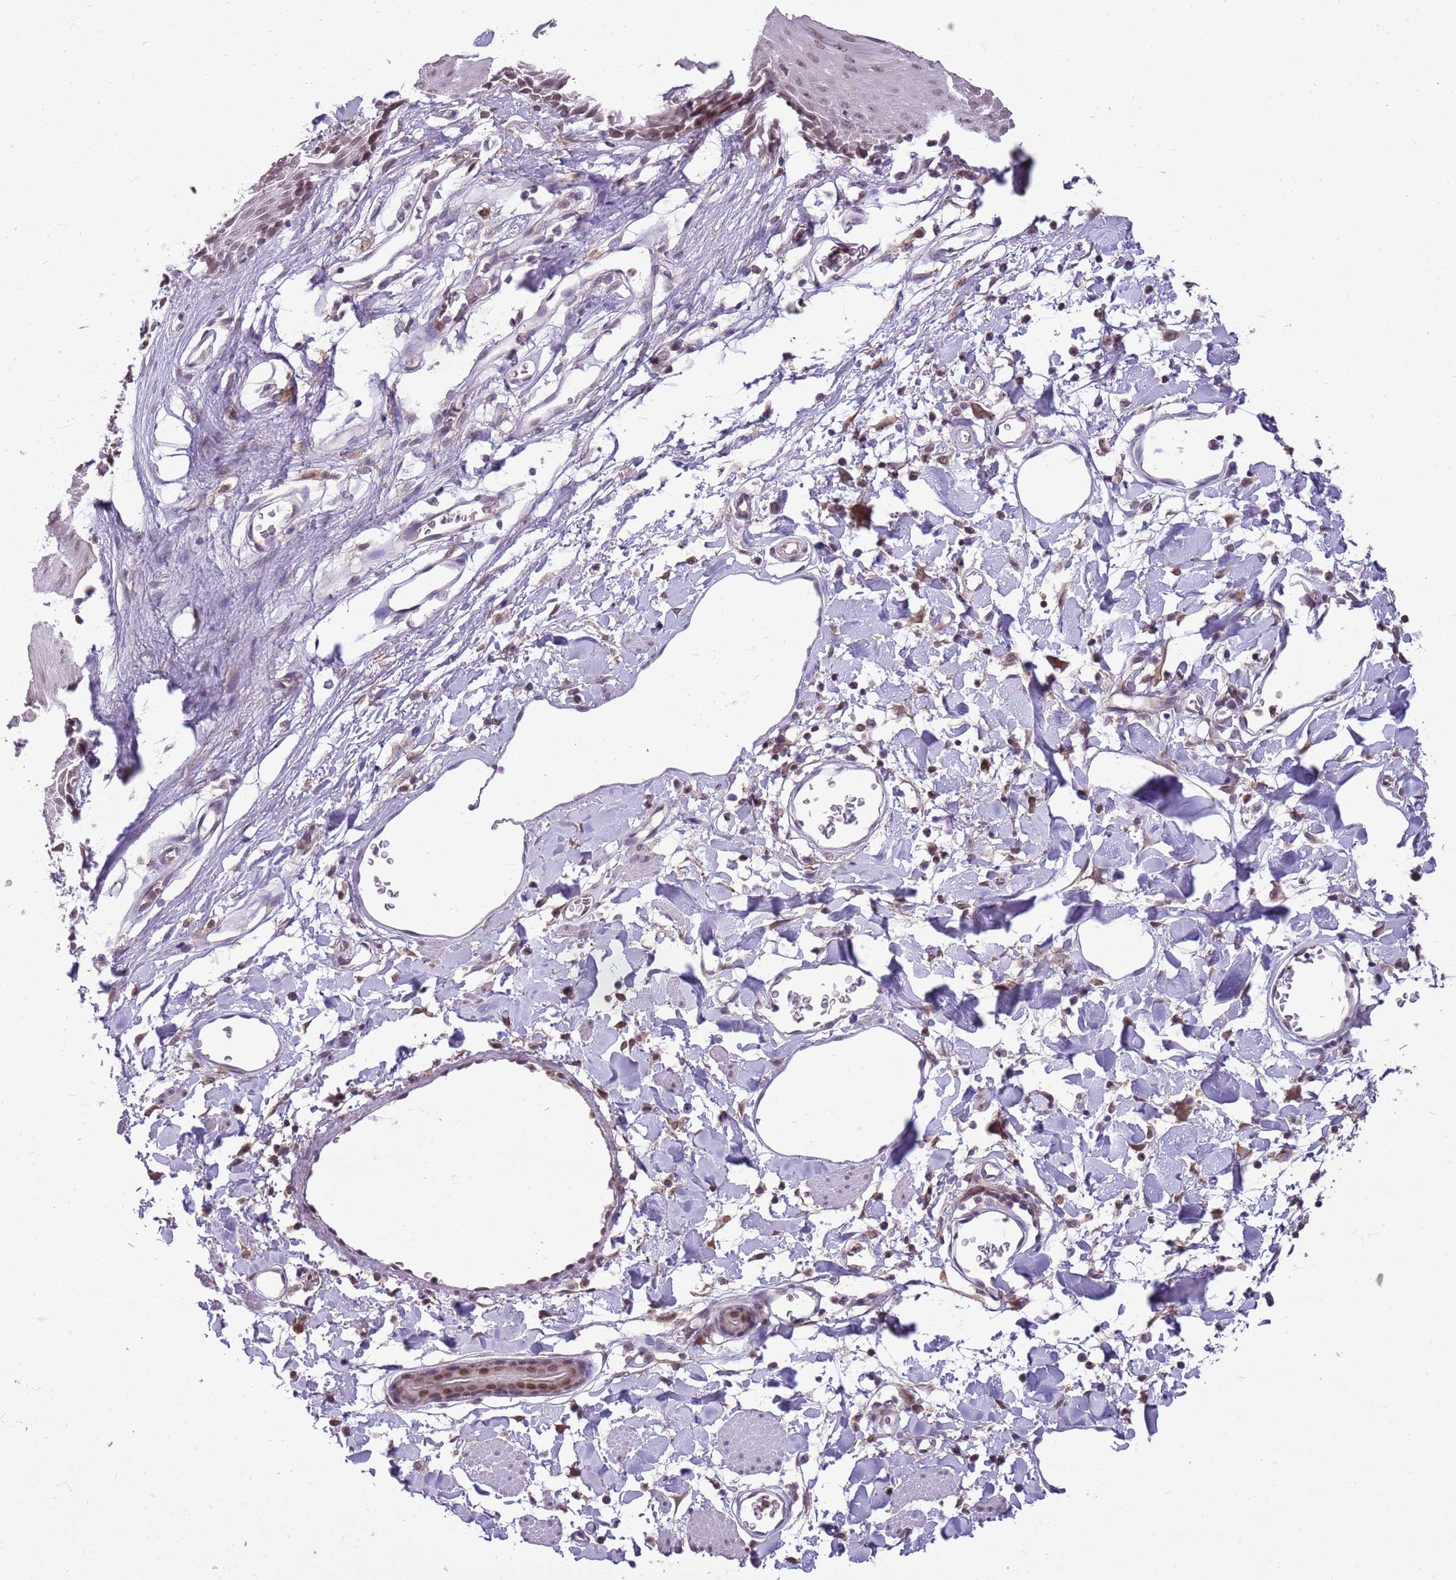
{"staining": {"intensity": "weak", "quantity": "25%-75%", "location": "nuclear"}, "tissue": "skin", "cell_type": "Epidermal cells", "image_type": "normal", "snomed": [{"axis": "morphology", "description": "Normal tissue, NOS"}, {"axis": "topography", "description": "Vulva"}], "caption": "Skin stained with immunohistochemistry (IHC) demonstrates weak nuclear staining in about 25%-75% of epidermal cells.", "gene": "DHX32", "patient": {"sex": "female", "age": 68}}